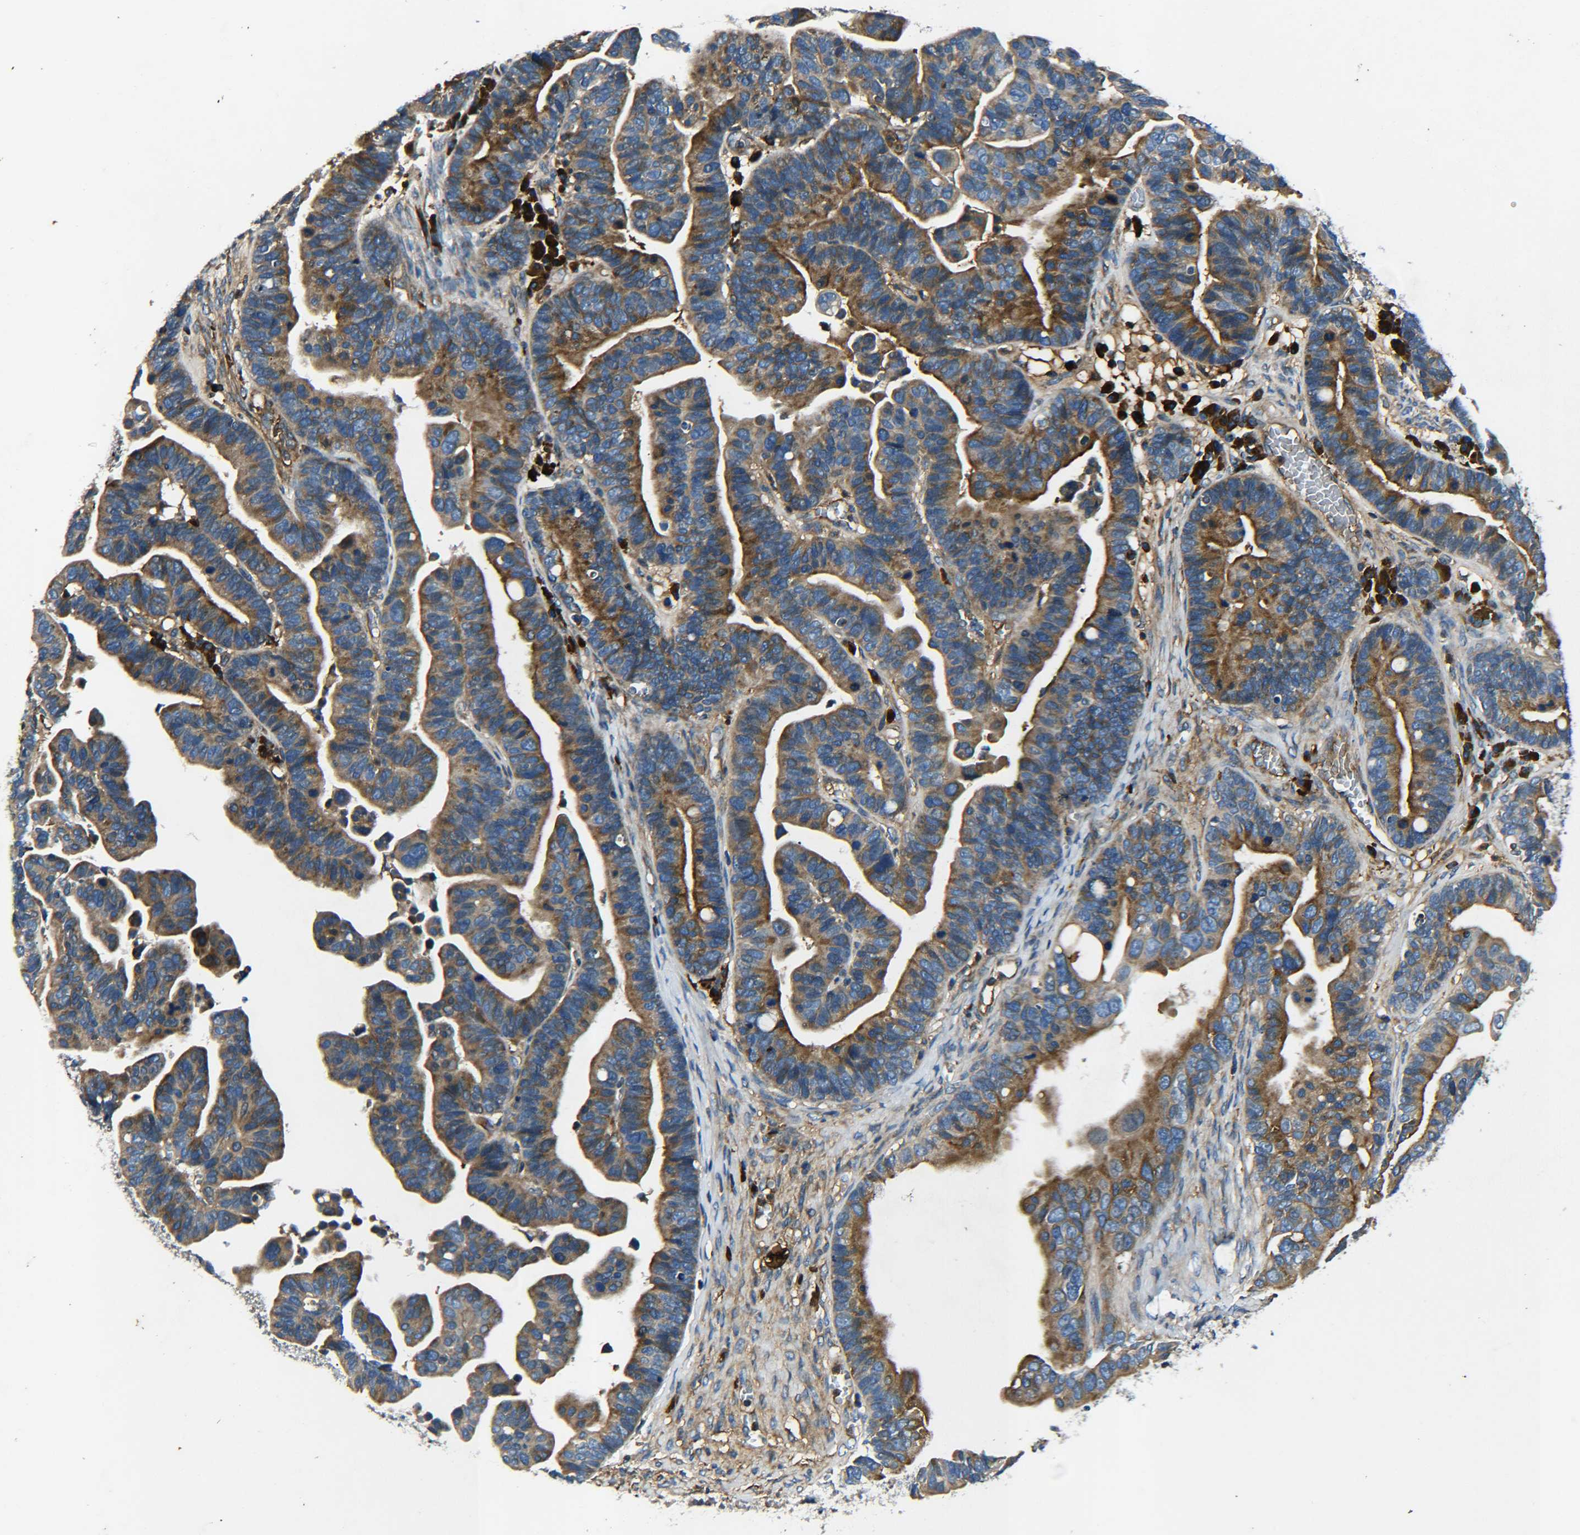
{"staining": {"intensity": "strong", "quantity": ">75%", "location": "cytoplasmic/membranous"}, "tissue": "ovarian cancer", "cell_type": "Tumor cells", "image_type": "cancer", "snomed": [{"axis": "morphology", "description": "Cystadenocarcinoma, serous, NOS"}, {"axis": "topography", "description": "Ovary"}], "caption": "Human ovarian cancer stained with a brown dye shows strong cytoplasmic/membranous positive expression in approximately >75% of tumor cells.", "gene": "RAB1B", "patient": {"sex": "female", "age": 56}}